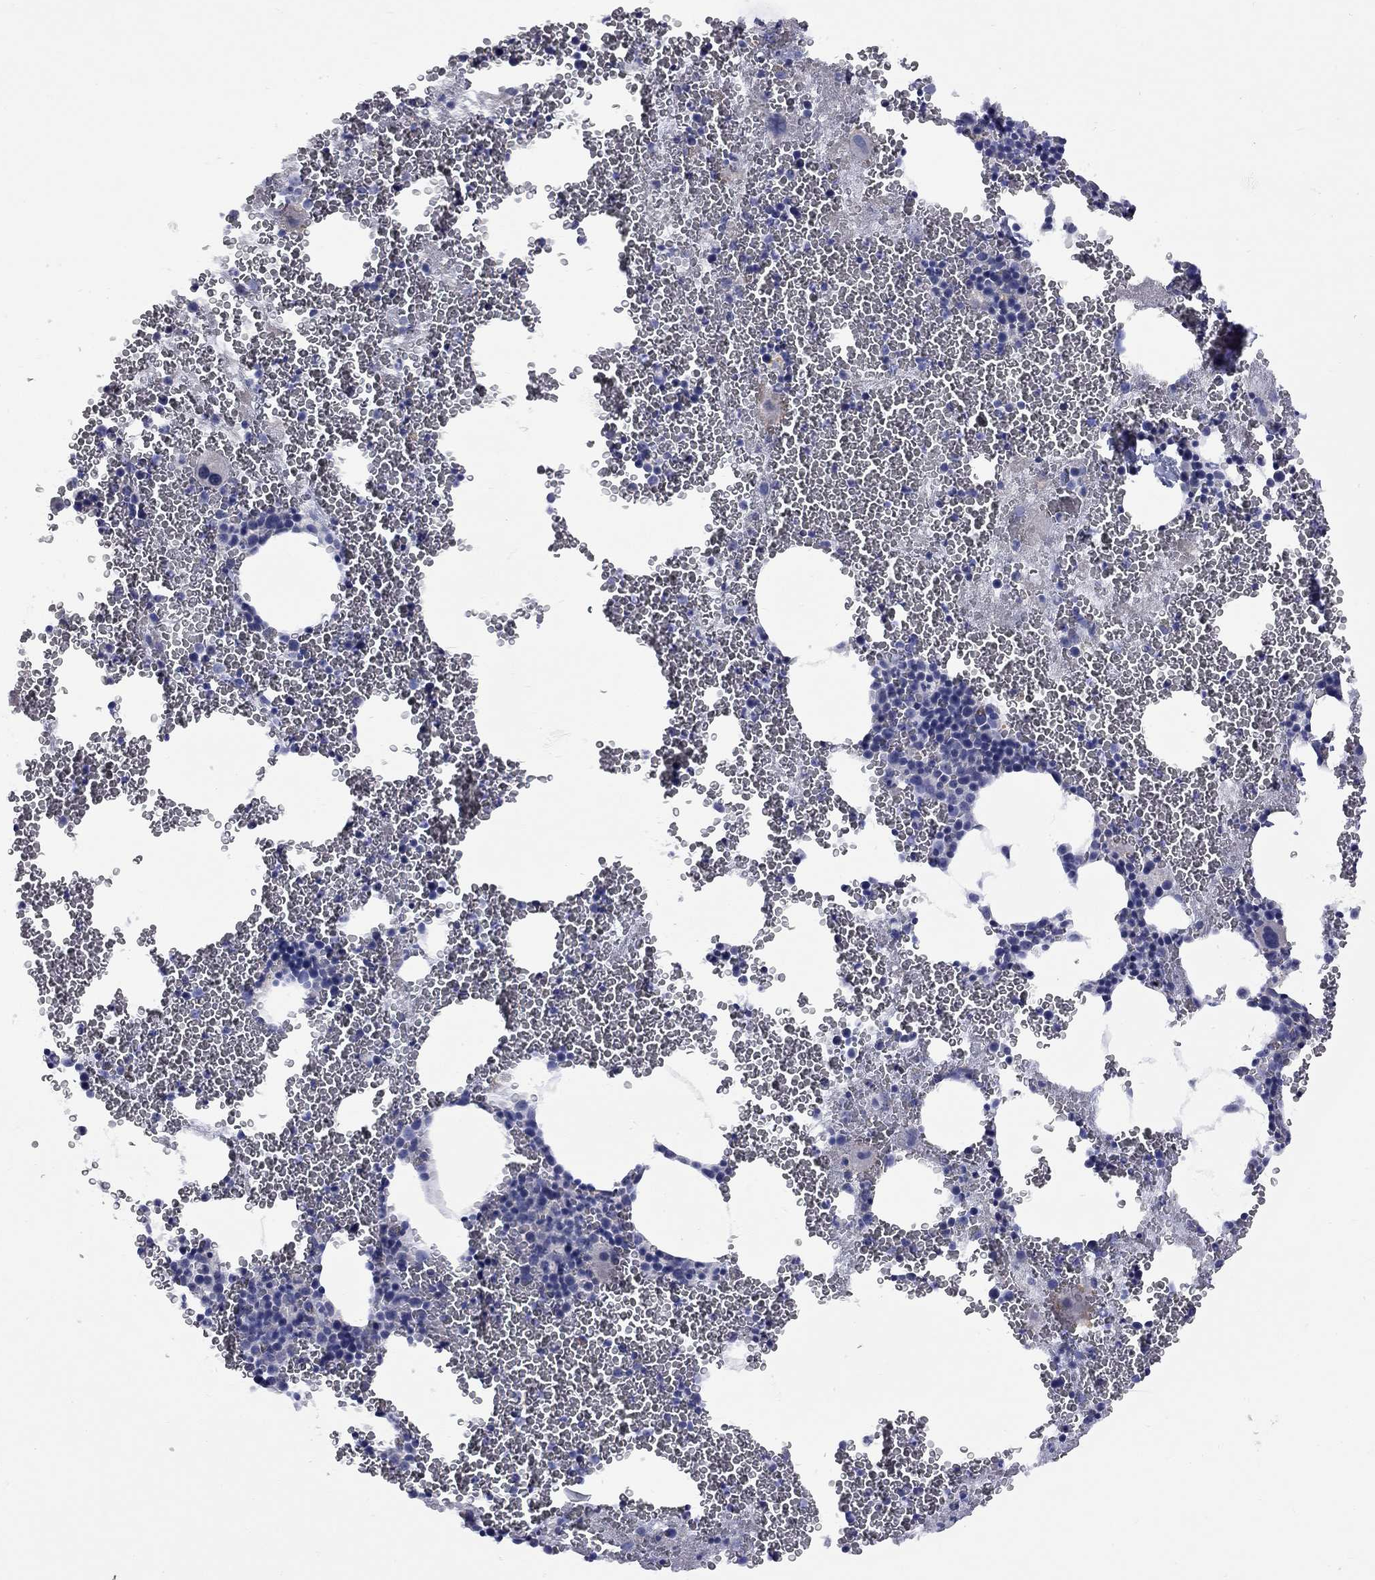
{"staining": {"intensity": "negative", "quantity": "none", "location": "none"}, "tissue": "bone marrow", "cell_type": "Hematopoietic cells", "image_type": "normal", "snomed": [{"axis": "morphology", "description": "Normal tissue, NOS"}, {"axis": "topography", "description": "Bone marrow"}], "caption": "There is no significant positivity in hematopoietic cells of bone marrow. (Brightfield microscopy of DAB (3,3'-diaminobenzidine) immunohistochemistry (IHC) at high magnification).", "gene": "ABCB4", "patient": {"sex": "male", "age": 50}}